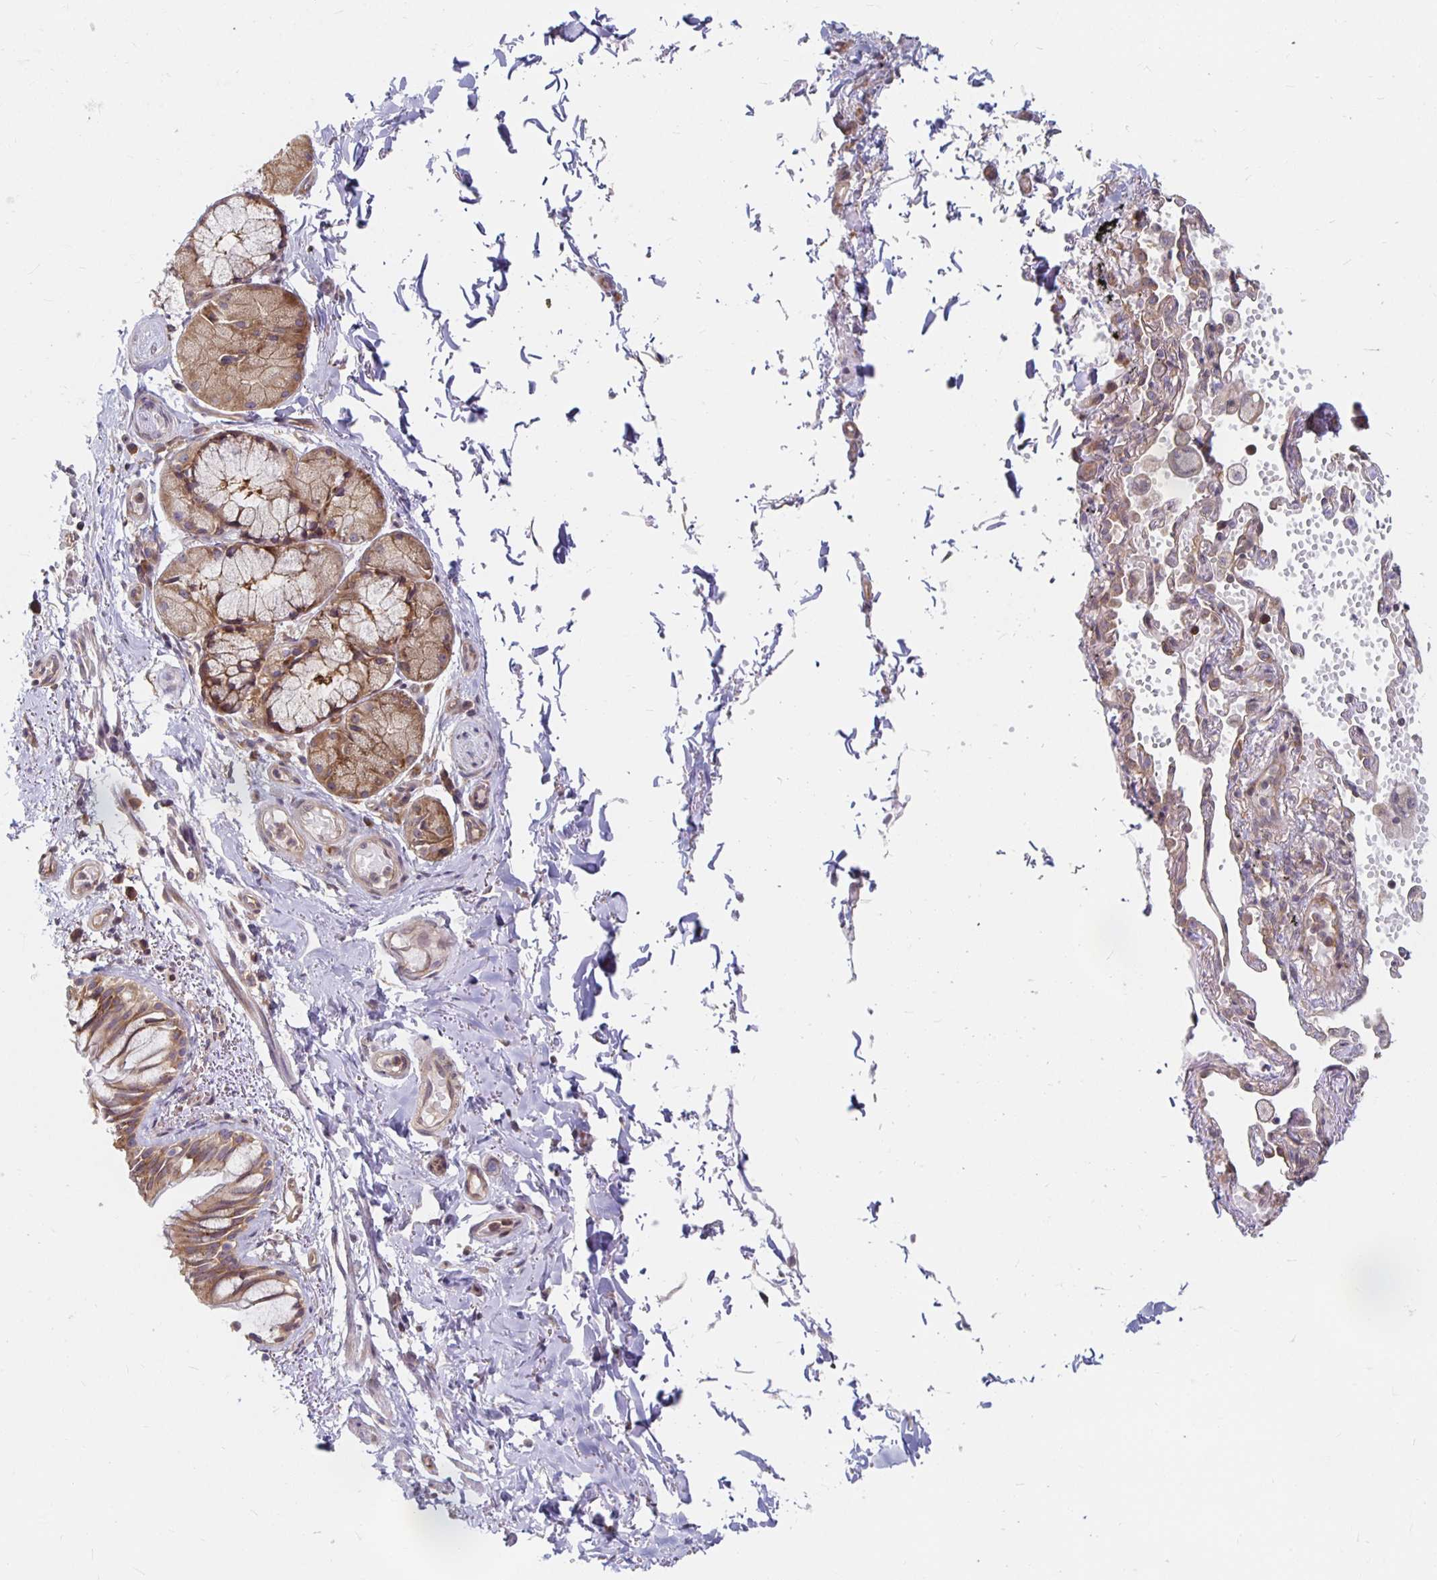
{"staining": {"intensity": "moderate", "quantity": ">75%", "location": "cytoplasmic/membranous"}, "tissue": "bronchus", "cell_type": "Respiratory epithelial cells", "image_type": "normal", "snomed": [{"axis": "morphology", "description": "Normal tissue, NOS"}, {"axis": "topography", "description": "Lymph node"}, {"axis": "topography", "description": "Cartilage tissue"}, {"axis": "topography", "description": "Bronchus"}], "caption": "DAB immunohistochemical staining of normal bronchus displays moderate cytoplasmic/membranous protein staining in approximately >75% of respiratory epithelial cells.", "gene": "PDAP1", "patient": {"sex": "female", "age": 70}}